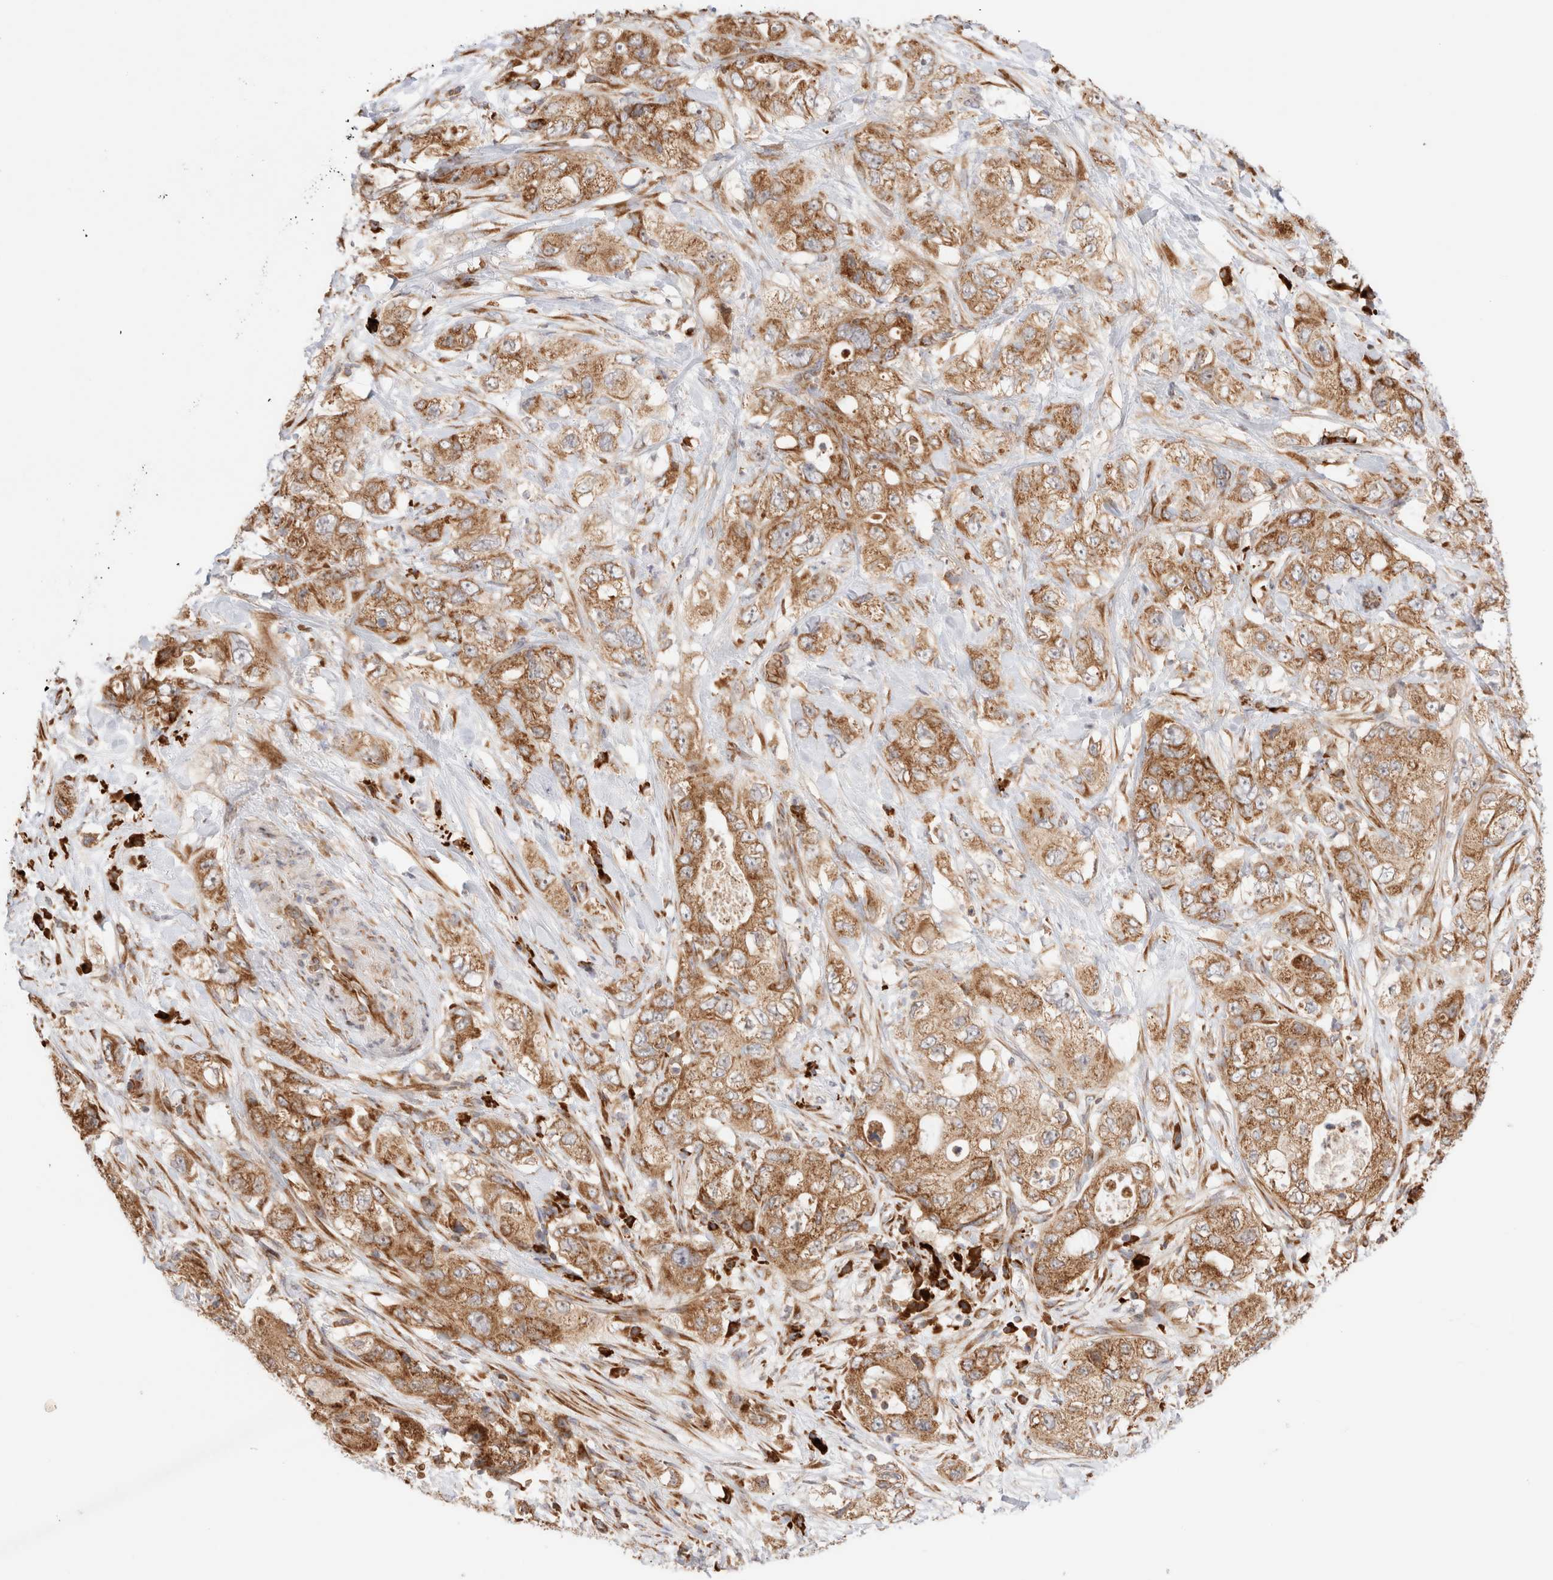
{"staining": {"intensity": "moderate", "quantity": ">75%", "location": "cytoplasmic/membranous"}, "tissue": "pancreatic cancer", "cell_type": "Tumor cells", "image_type": "cancer", "snomed": [{"axis": "morphology", "description": "Adenocarcinoma, NOS"}, {"axis": "topography", "description": "Pancreas"}], "caption": "Pancreatic cancer (adenocarcinoma) stained for a protein (brown) demonstrates moderate cytoplasmic/membranous positive staining in approximately >75% of tumor cells.", "gene": "UTS2B", "patient": {"sex": "female", "age": 73}}